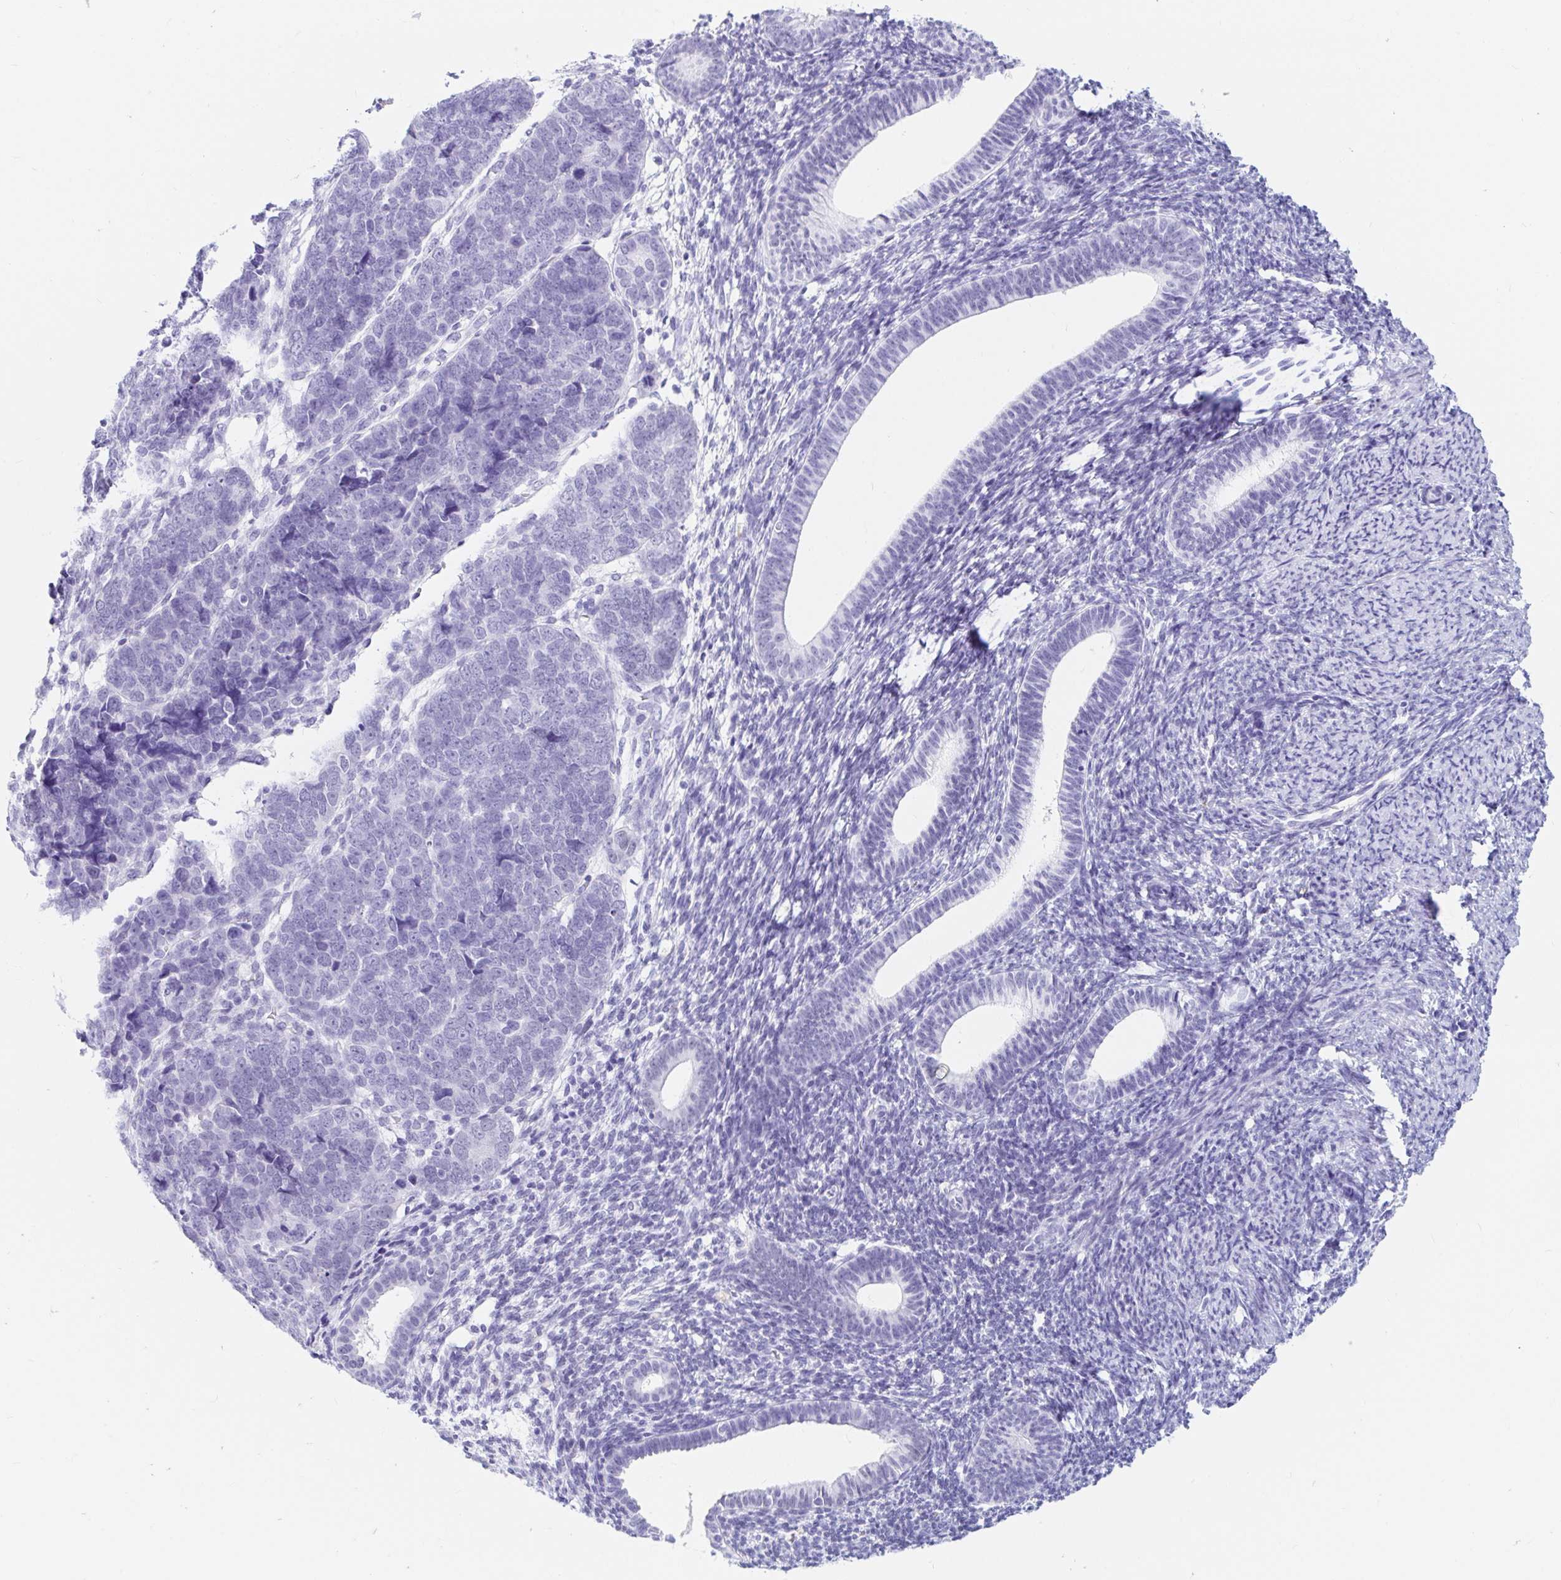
{"staining": {"intensity": "weak", "quantity": "<25%", "location": "nuclear"}, "tissue": "endometrial cancer", "cell_type": "Tumor cells", "image_type": "cancer", "snomed": [{"axis": "morphology", "description": "Adenocarcinoma, NOS"}, {"axis": "topography", "description": "Endometrium"}], "caption": "Immunohistochemistry (IHC) of endometrial cancer reveals no positivity in tumor cells.", "gene": "OR6T1", "patient": {"sex": "female", "age": 82}}